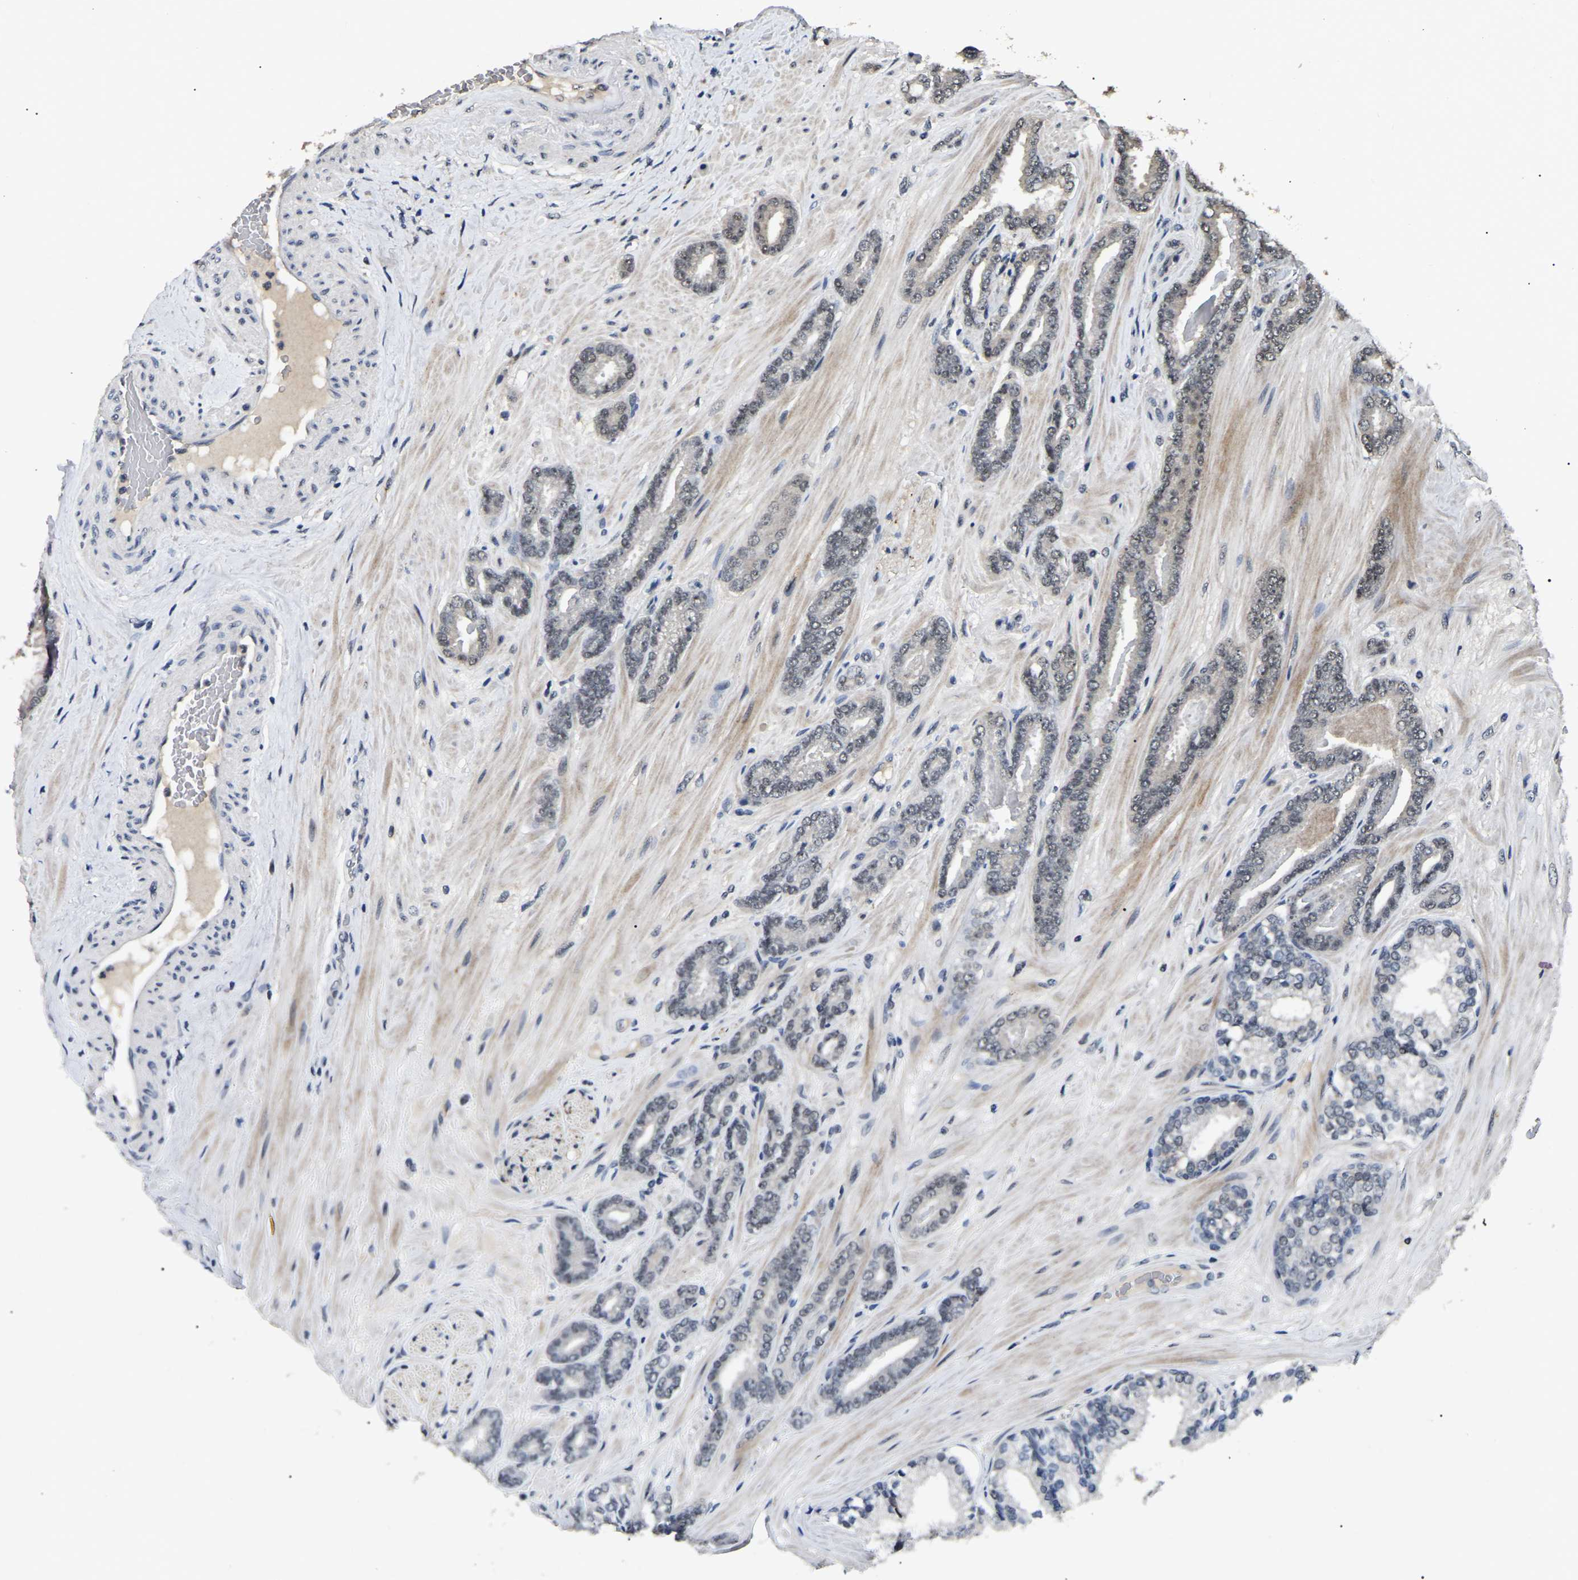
{"staining": {"intensity": "weak", "quantity": "<25%", "location": "nuclear"}, "tissue": "prostate cancer", "cell_type": "Tumor cells", "image_type": "cancer", "snomed": [{"axis": "morphology", "description": "Adenocarcinoma, Low grade"}, {"axis": "topography", "description": "Prostate"}], "caption": "Immunohistochemistry (IHC) photomicrograph of low-grade adenocarcinoma (prostate) stained for a protein (brown), which displays no staining in tumor cells. (DAB IHC, high magnification).", "gene": "PPM1E", "patient": {"sex": "male", "age": 63}}